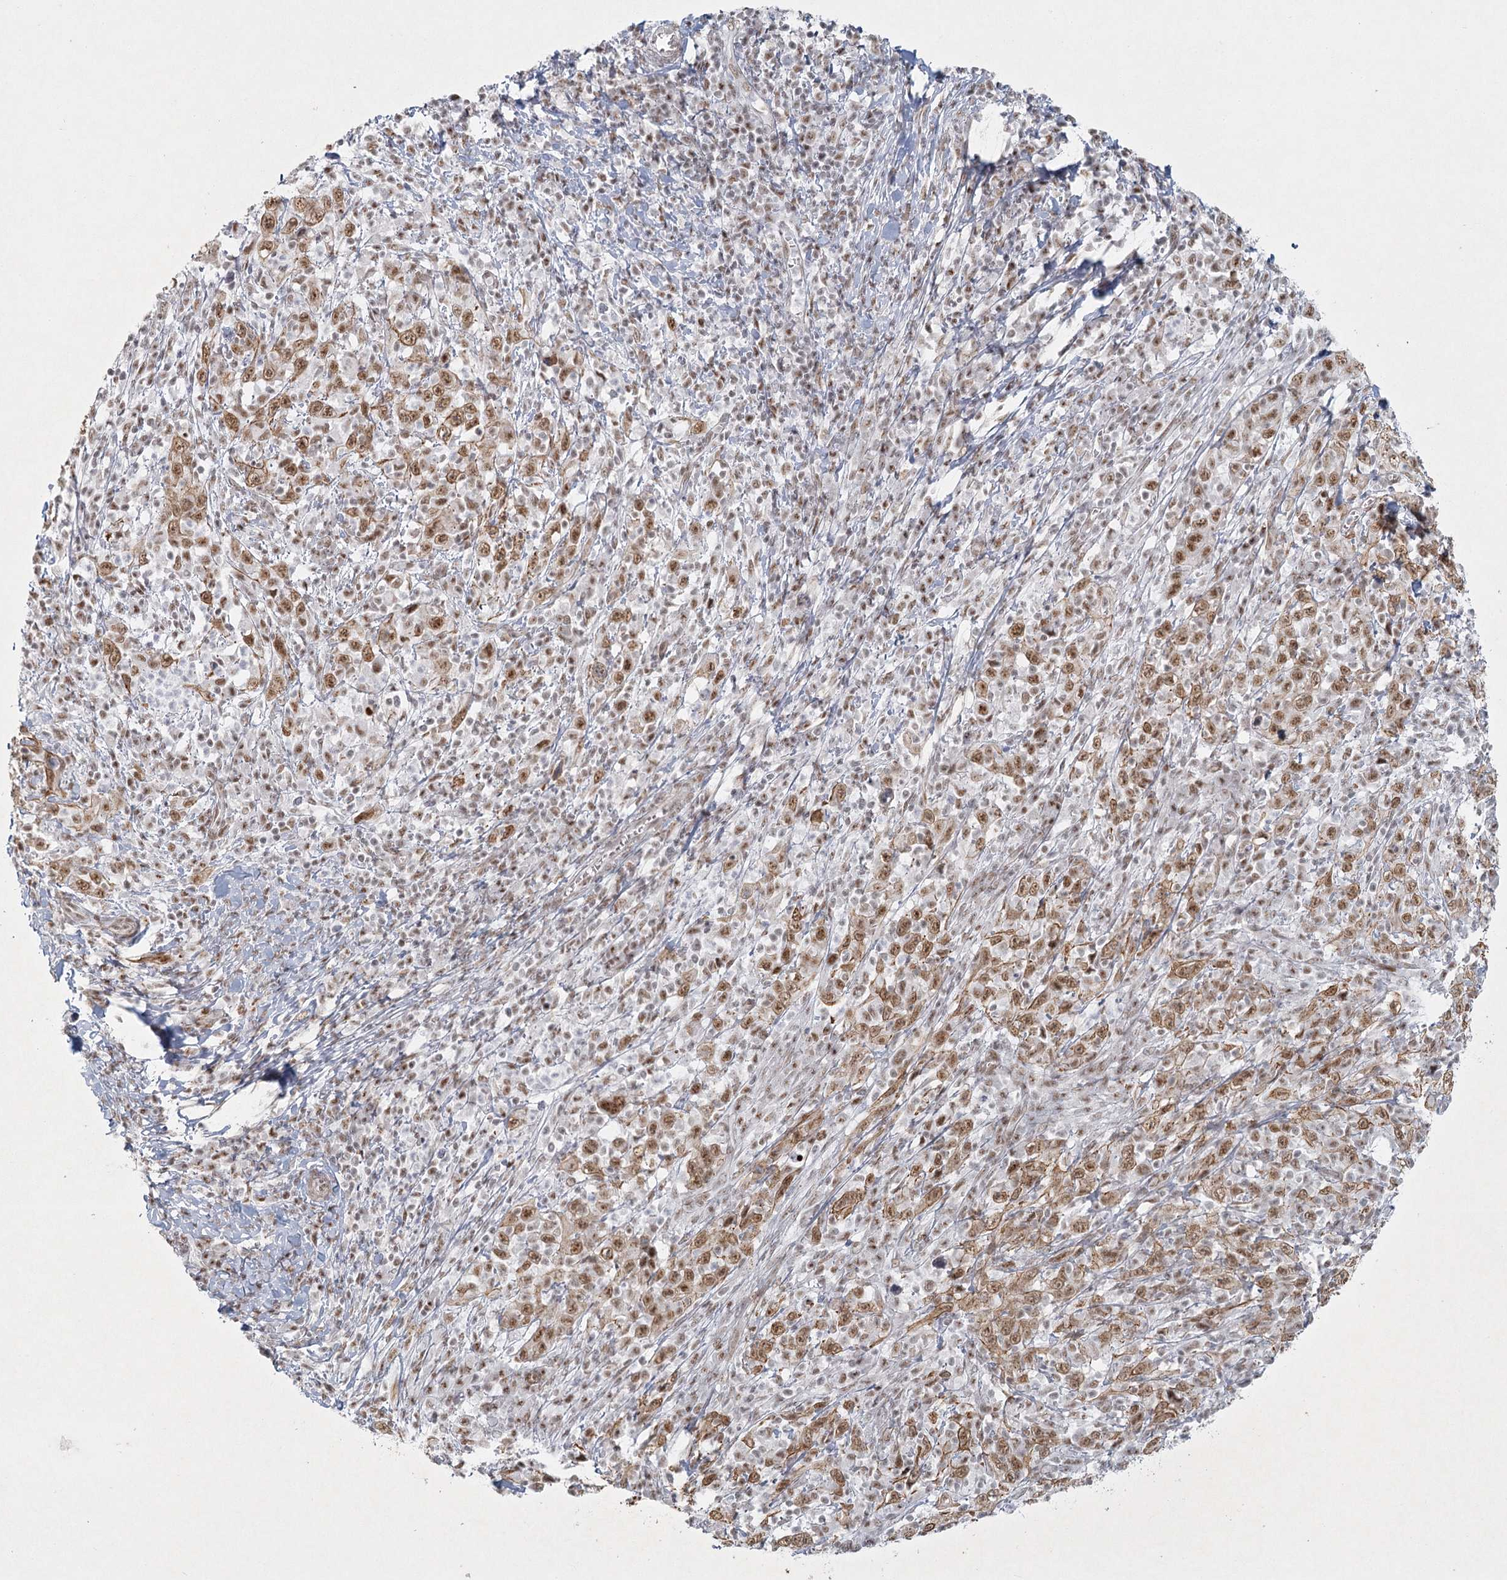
{"staining": {"intensity": "moderate", "quantity": ">75%", "location": "nuclear"}, "tissue": "cervical cancer", "cell_type": "Tumor cells", "image_type": "cancer", "snomed": [{"axis": "morphology", "description": "Squamous cell carcinoma, NOS"}, {"axis": "topography", "description": "Cervix"}], "caption": "Moderate nuclear staining for a protein is seen in about >75% of tumor cells of squamous cell carcinoma (cervical) using IHC.", "gene": "U2SURP", "patient": {"sex": "female", "age": 46}}